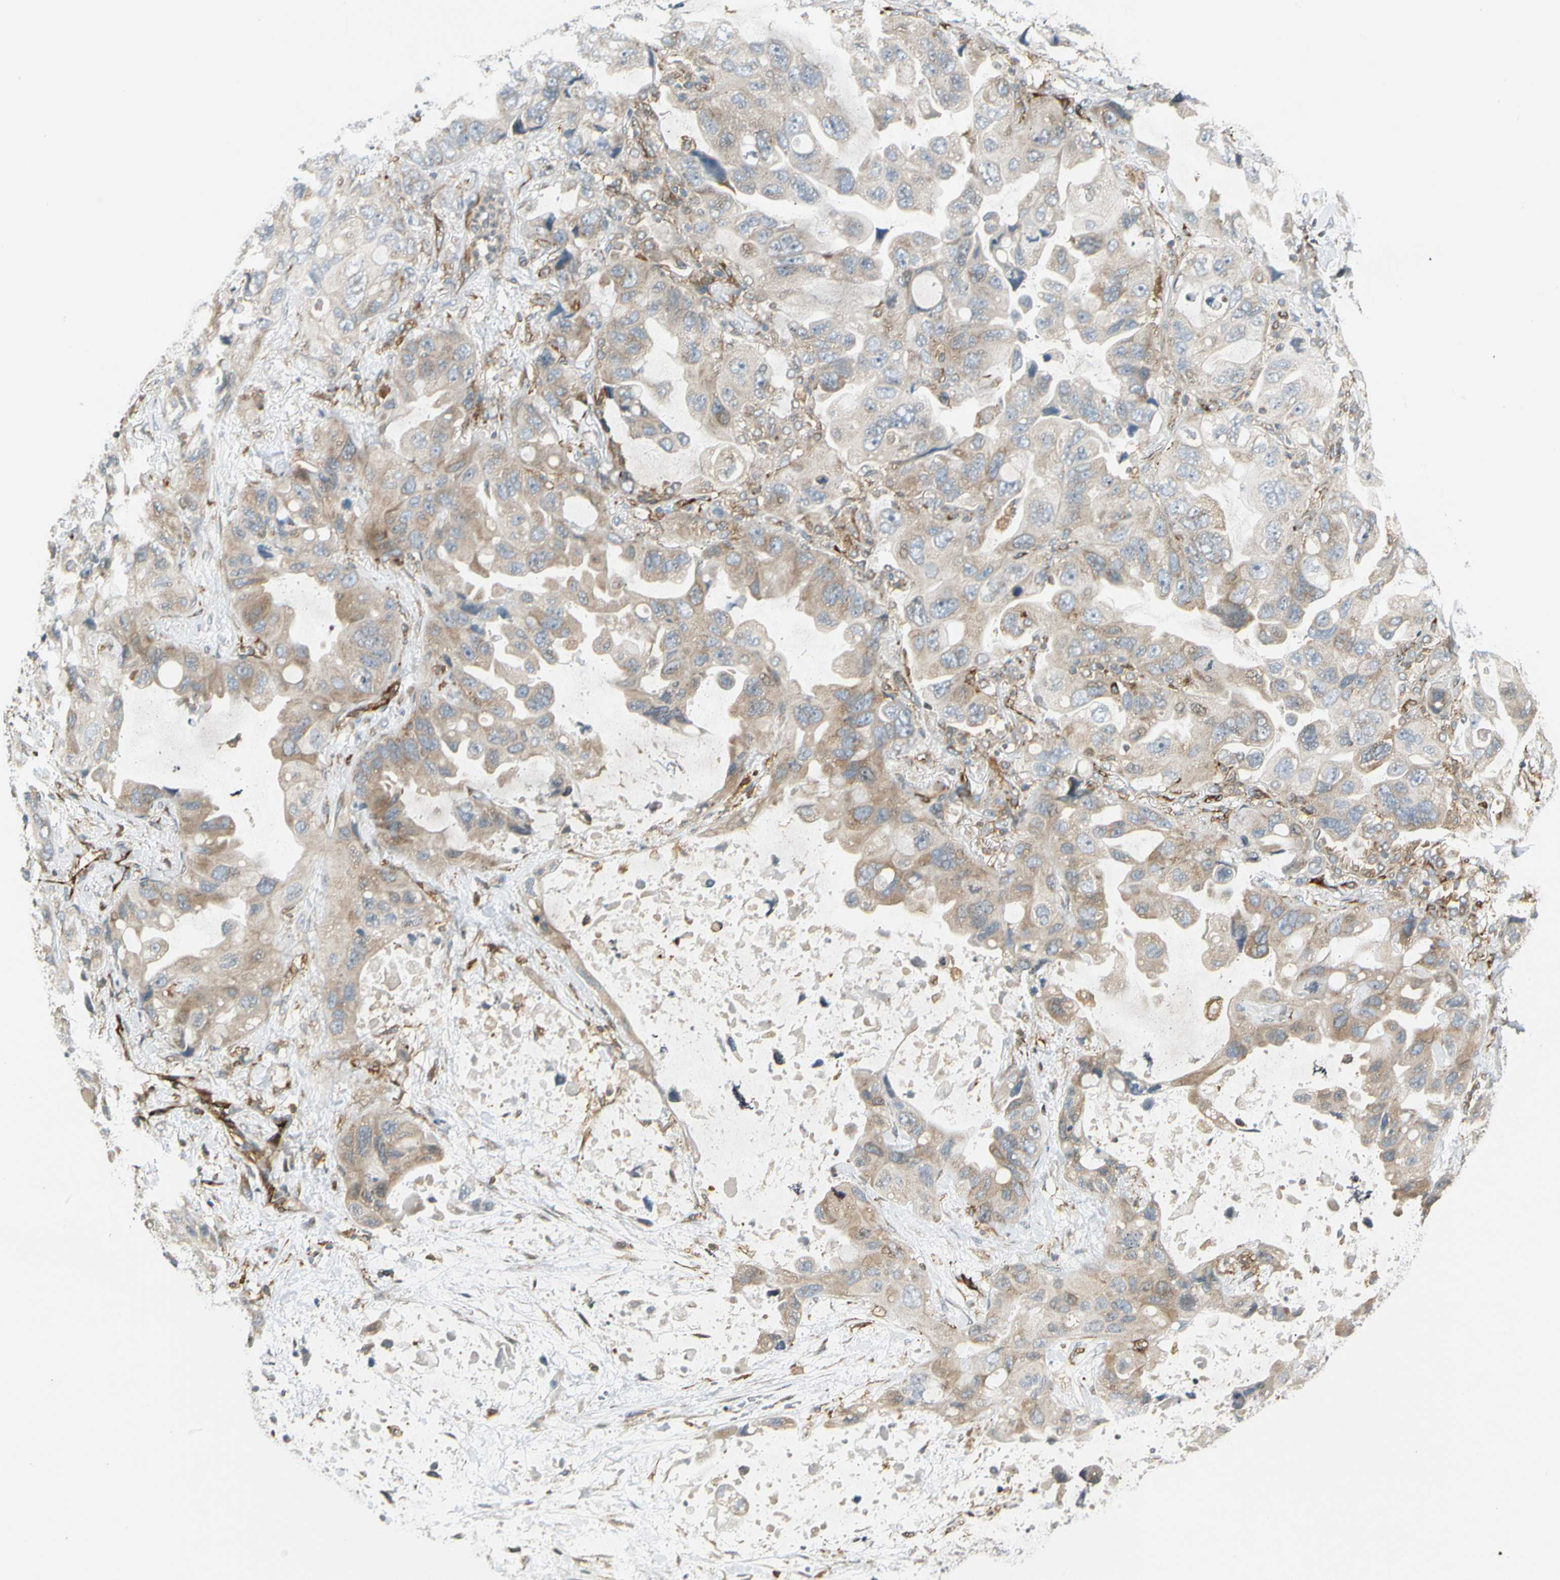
{"staining": {"intensity": "weak", "quantity": ">75%", "location": "cytoplasmic/membranous"}, "tissue": "lung cancer", "cell_type": "Tumor cells", "image_type": "cancer", "snomed": [{"axis": "morphology", "description": "Squamous cell carcinoma, NOS"}, {"axis": "topography", "description": "Lung"}], "caption": "High-power microscopy captured an immunohistochemistry histopathology image of lung squamous cell carcinoma, revealing weak cytoplasmic/membranous staining in about >75% of tumor cells.", "gene": "TRIO", "patient": {"sex": "female", "age": 73}}